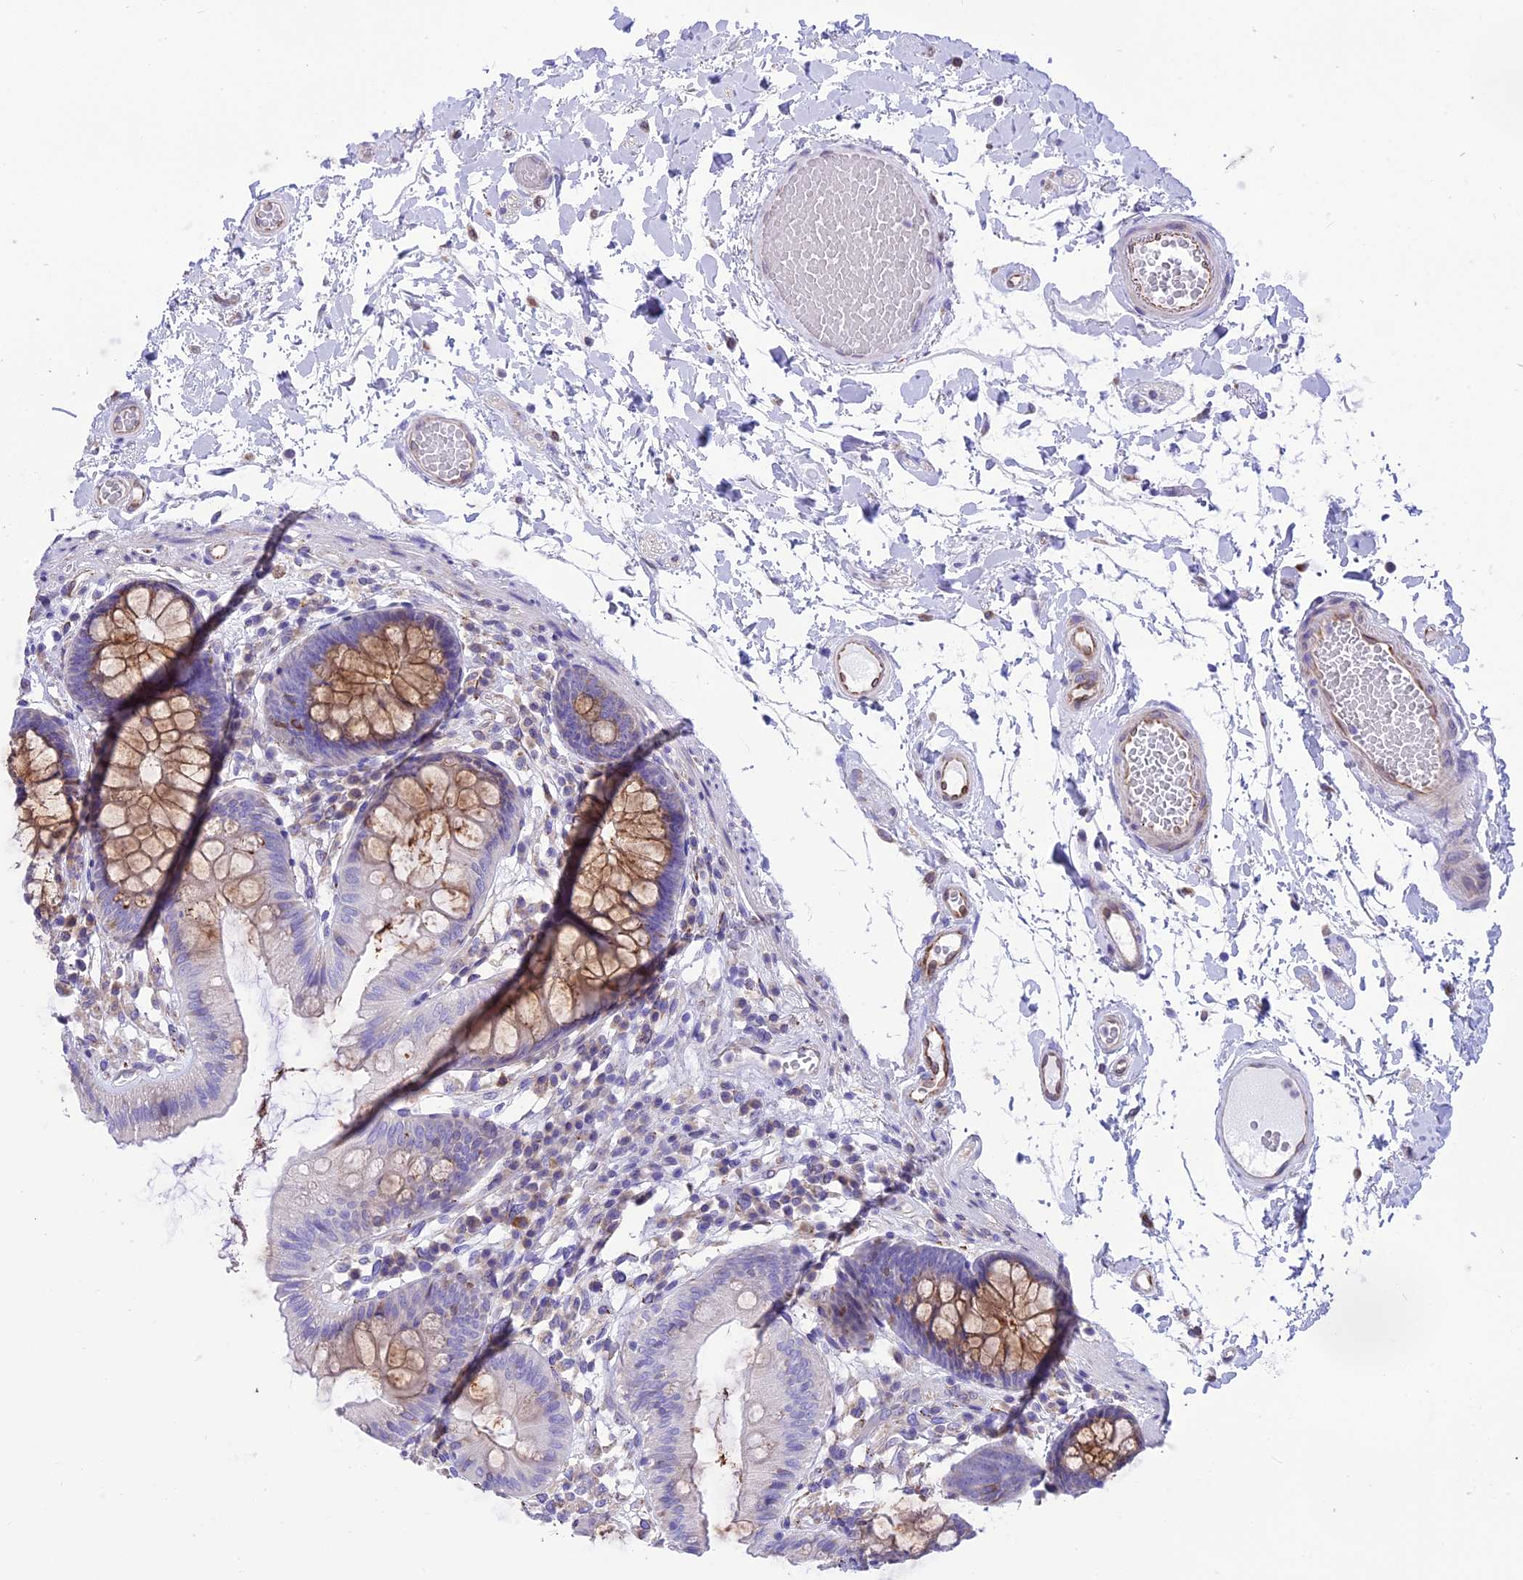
{"staining": {"intensity": "moderate", "quantity": ">75%", "location": "cytoplasmic/membranous"}, "tissue": "colon", "cell_type": "Endothelial cells", "image_type": "normal", "snomed": [{"axis": "morphology", "description": "Normal tissue, NOS"}, {"axis": "topography", "description": "Colon"}], "caption": "Immunohistochemistry (DAB (3,3'-diaminobenzidine)) staining of normal colon demonstrates moderate cytoplasmic/membranous protein expression in approximately >75% of endothelial cells. The staining was performed using DAB (3,3'-diaminobenzidine) to visualize the protein expression in brown, while the nuclei were stained in blue with hematoxylin (Magnification: 20x).", "gene": "DOC2B", "patient": {"sex": "male", "age": 84}}